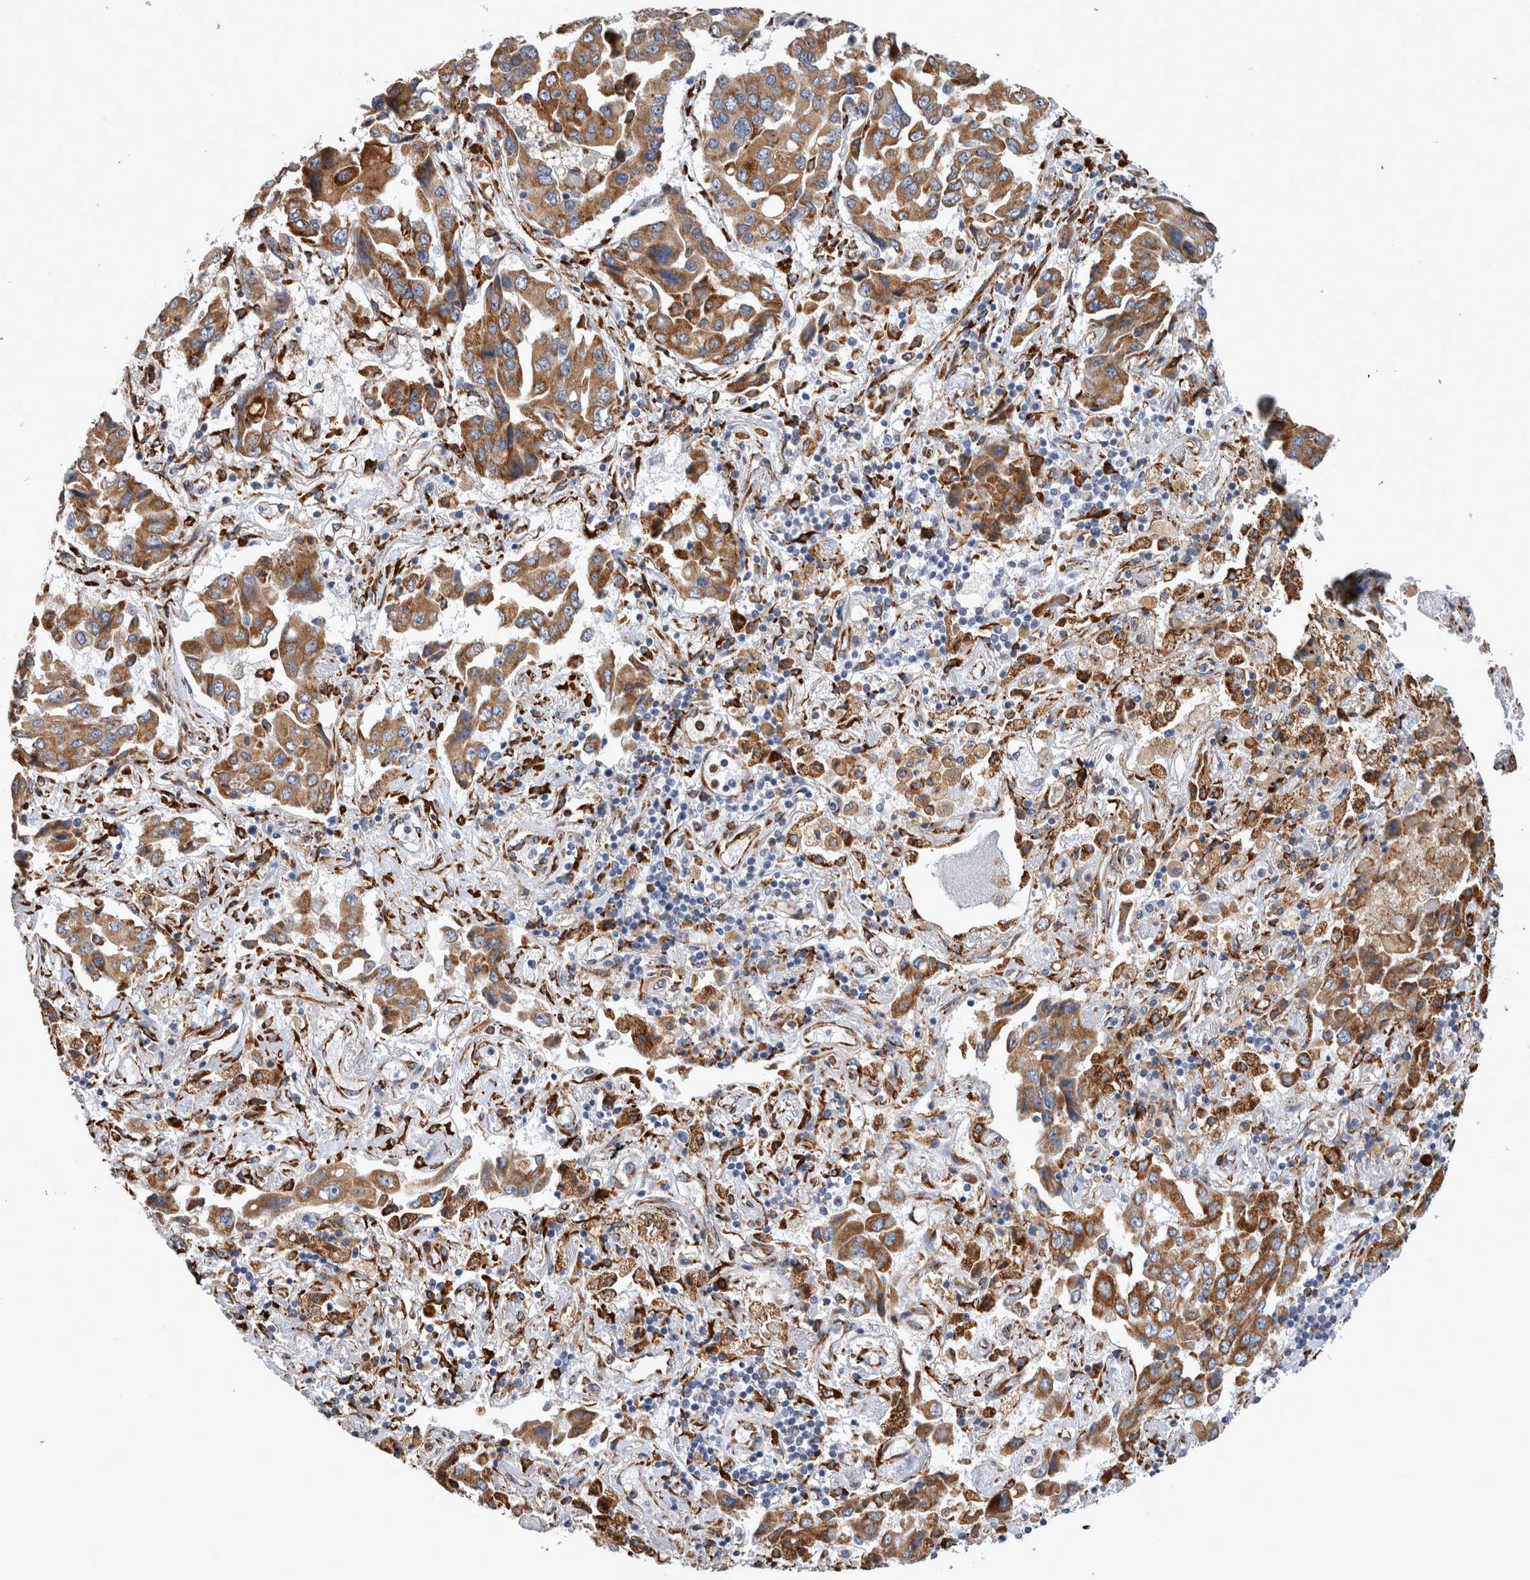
{"staining": {"intensity": "moderate", "quantity": ">75%", "location": "cytoplasmic/membranous"}, "tissue": "lung cancer", "cell_type": "Tumor cells", "image_type": "cancer", "snomed": [{"axis": "morphology", "description": "Adenocarcinoma, NOS"}, {"axis": "topography", "description": "Lung"}], "caption": "High-power microscopy captured an immunohistochemistry (IHC) micrograph of adenocarcinoma (lung), revealing moderate cytoplasmic/membranous expression in approximately >75% of tumor cells.", "gene": "FHIP2B", "patient": {"sex": "female", "age": 65}}